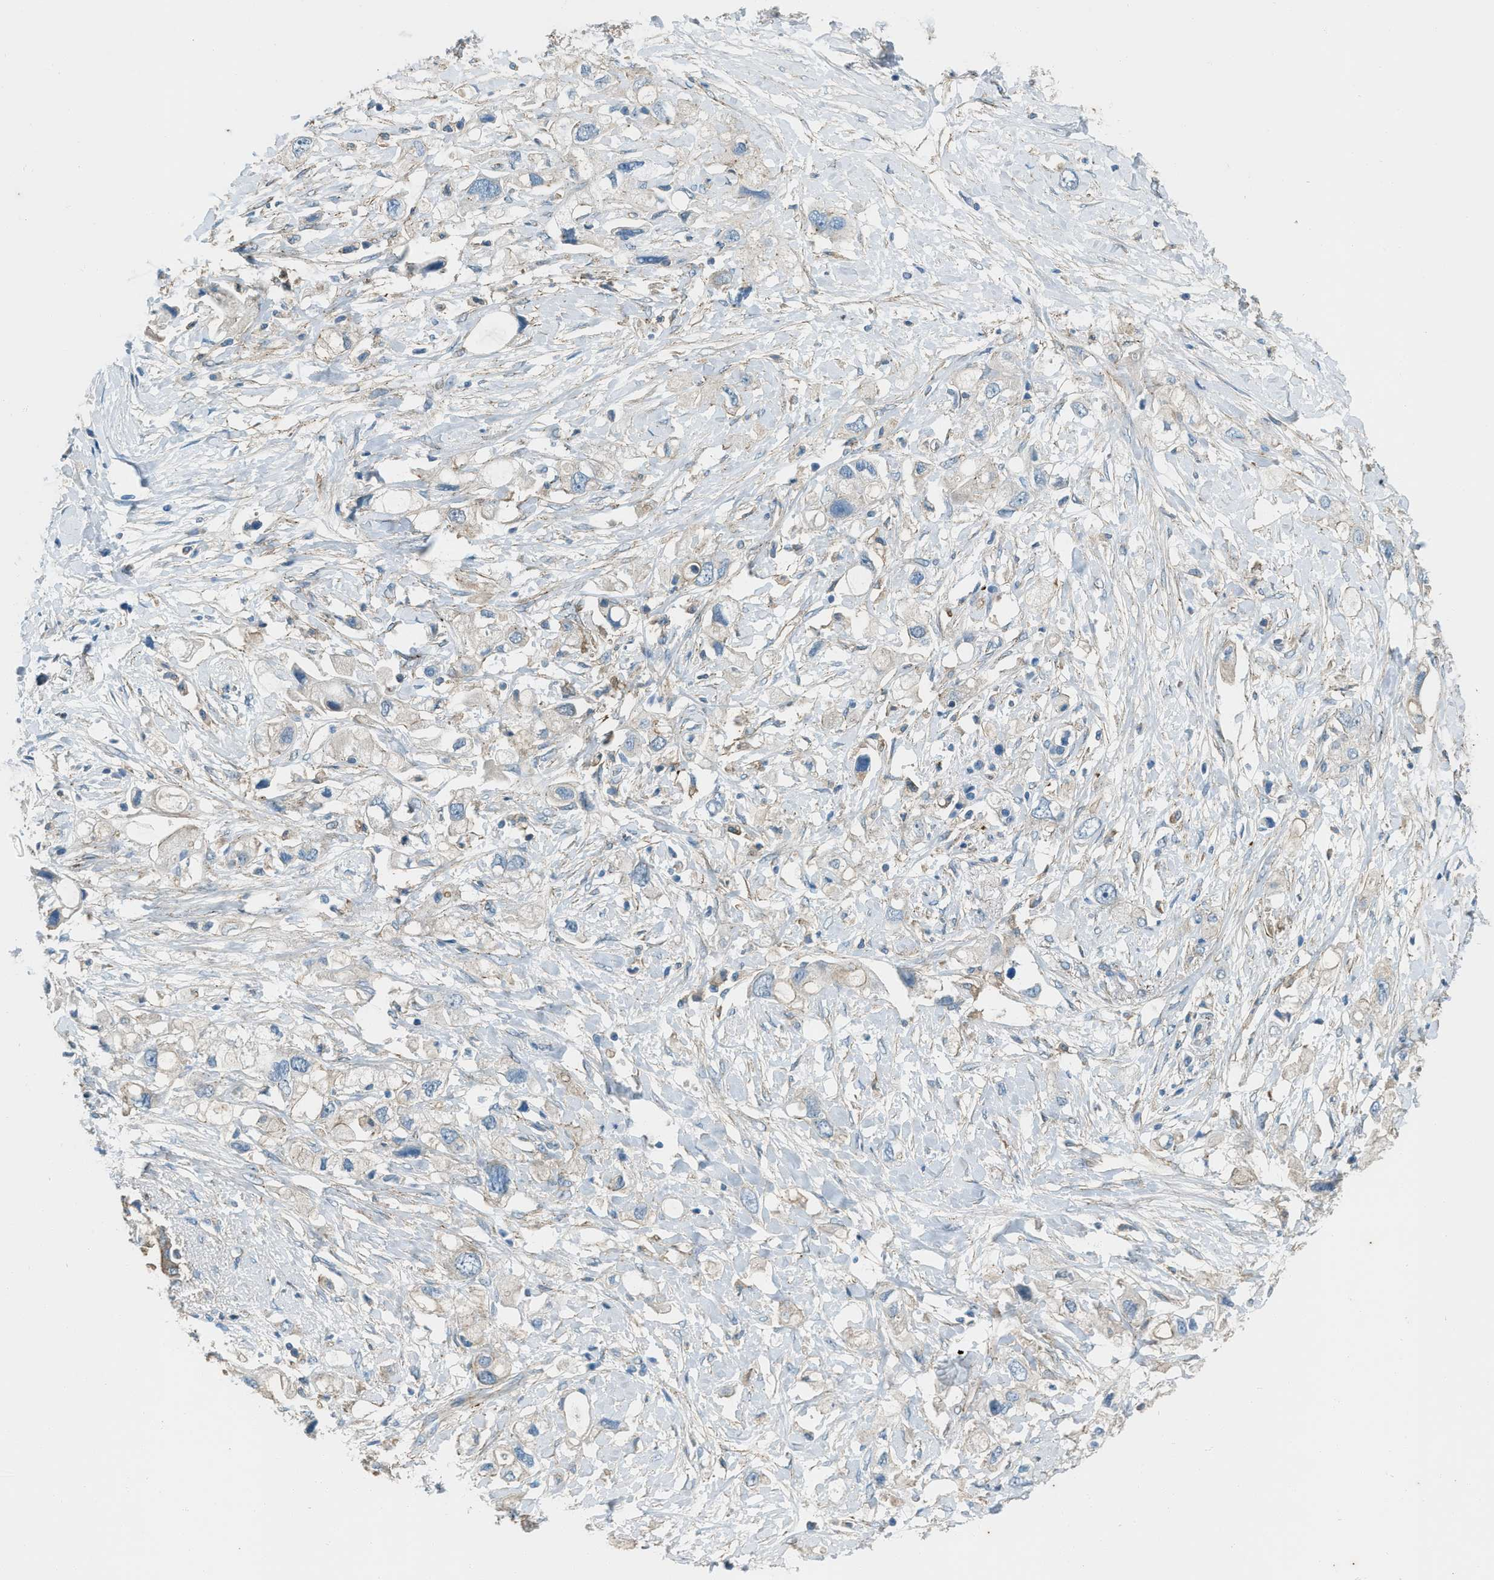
{"staining": {"intensity": "negative", "quantity": "none", "location": "none"}, "tissue": "pancreatic cancer", "cell_type": "Tumor cells", "image_type": "cancer", "snomed": [{"axis": "morphology", "description": "Adenocarcinoma, NOS"}, {"axis": "topography", "description": "Pancreas"}], "caption": "Tumor cells are negative for brown protein staining in adenocarcinoma (pancreatic). (DAB IHC with hematoxylin counter stain).", "gene": "SVIL", "patient": {"sex": "female", "age": 56}}